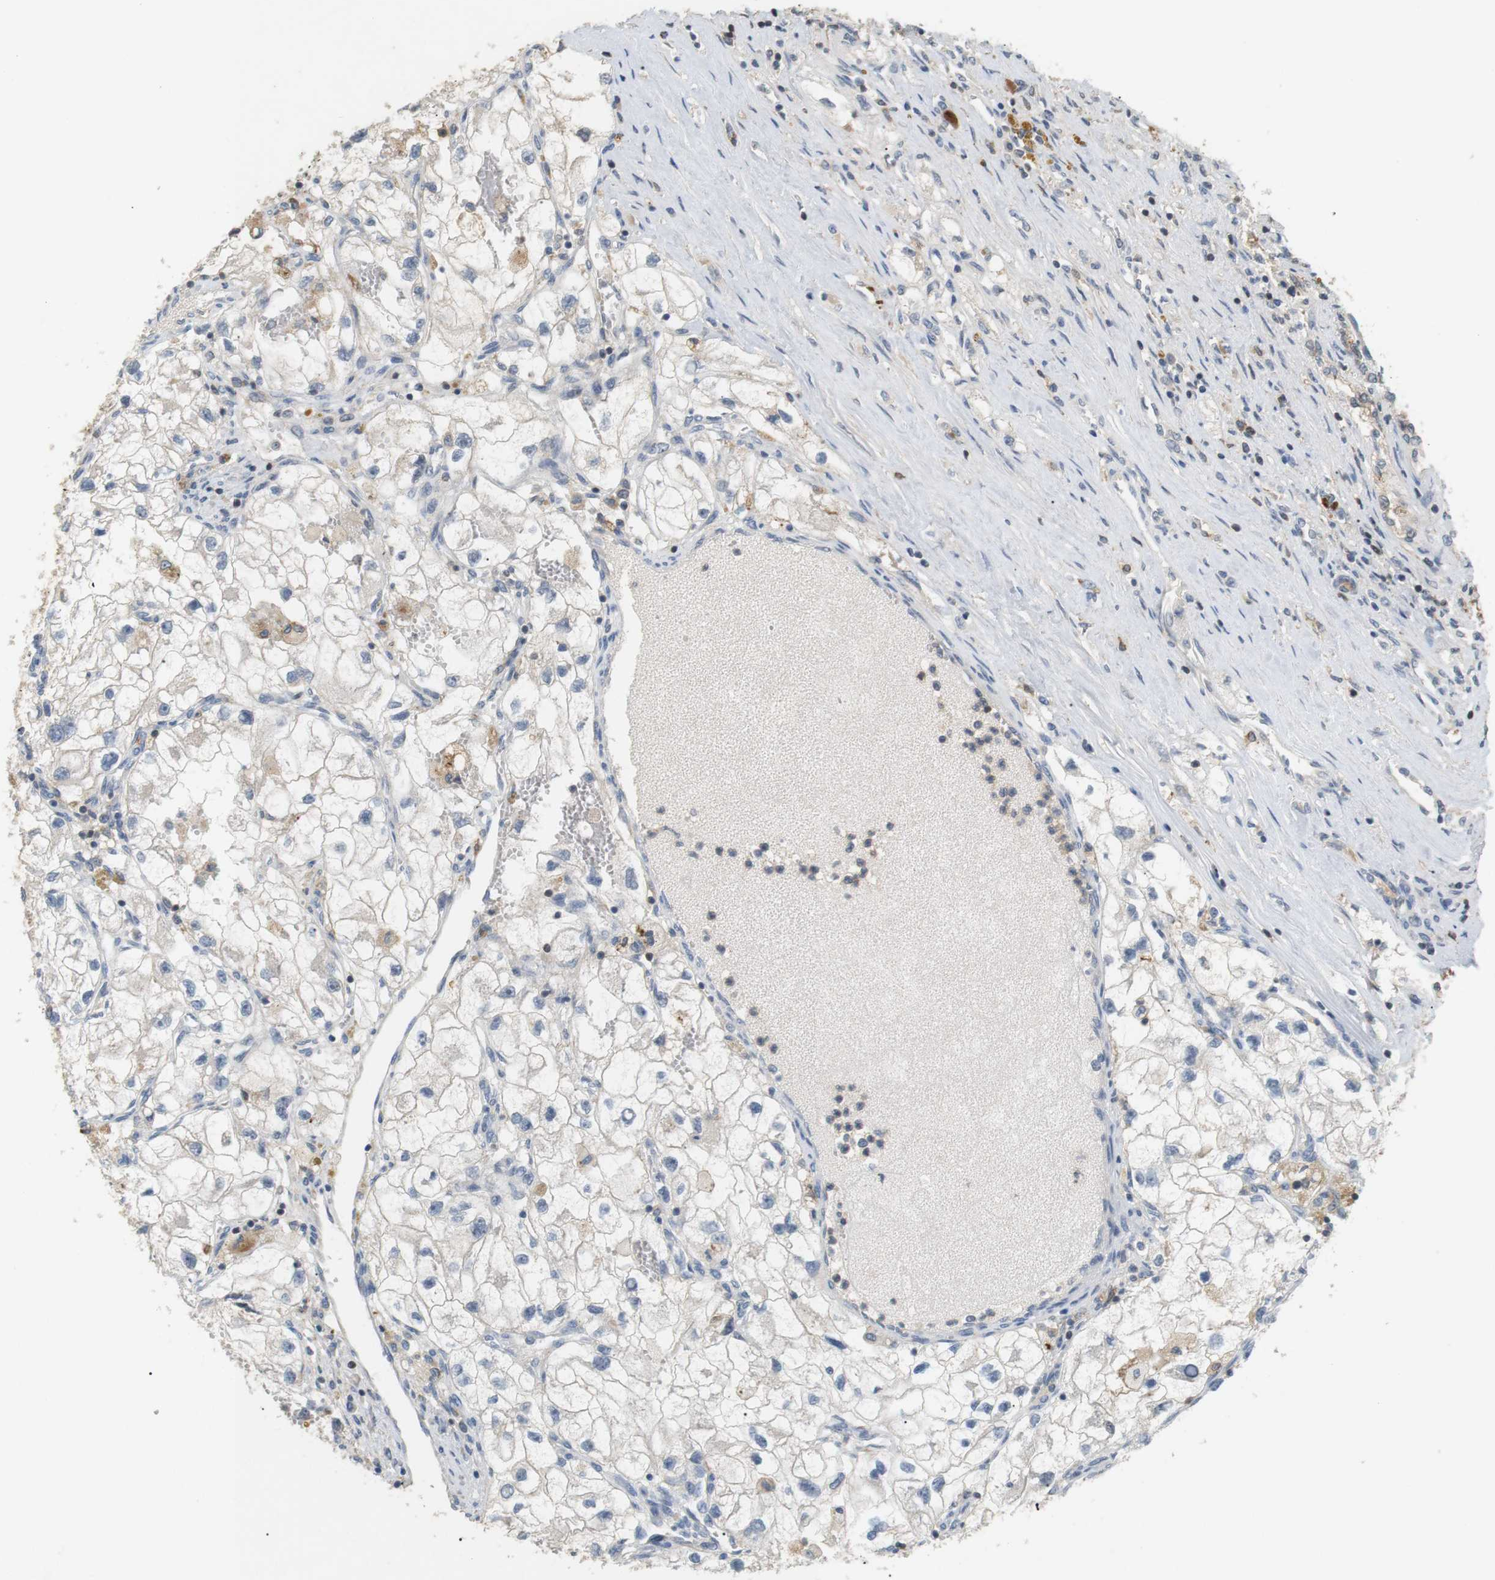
{"staining": {"intensity": "weak", "quantity": "<25%", "location": "cytoplasmic/membranous"}, "tissue": "renal cancer", "cell_type": "Tumor cells", "image_type": "cancer", "snomed": [{"axis": "morphology", "description": "Adenocarcinoma, NOS"}, {"axis": "topography", "description": "Kidney"}], "caption": "Tumor cells are negative for protein expression in human renal cancer (adenocarcinoma).", "gene": "P2RY1", "patient": {"sex": "female", "age": 70}}